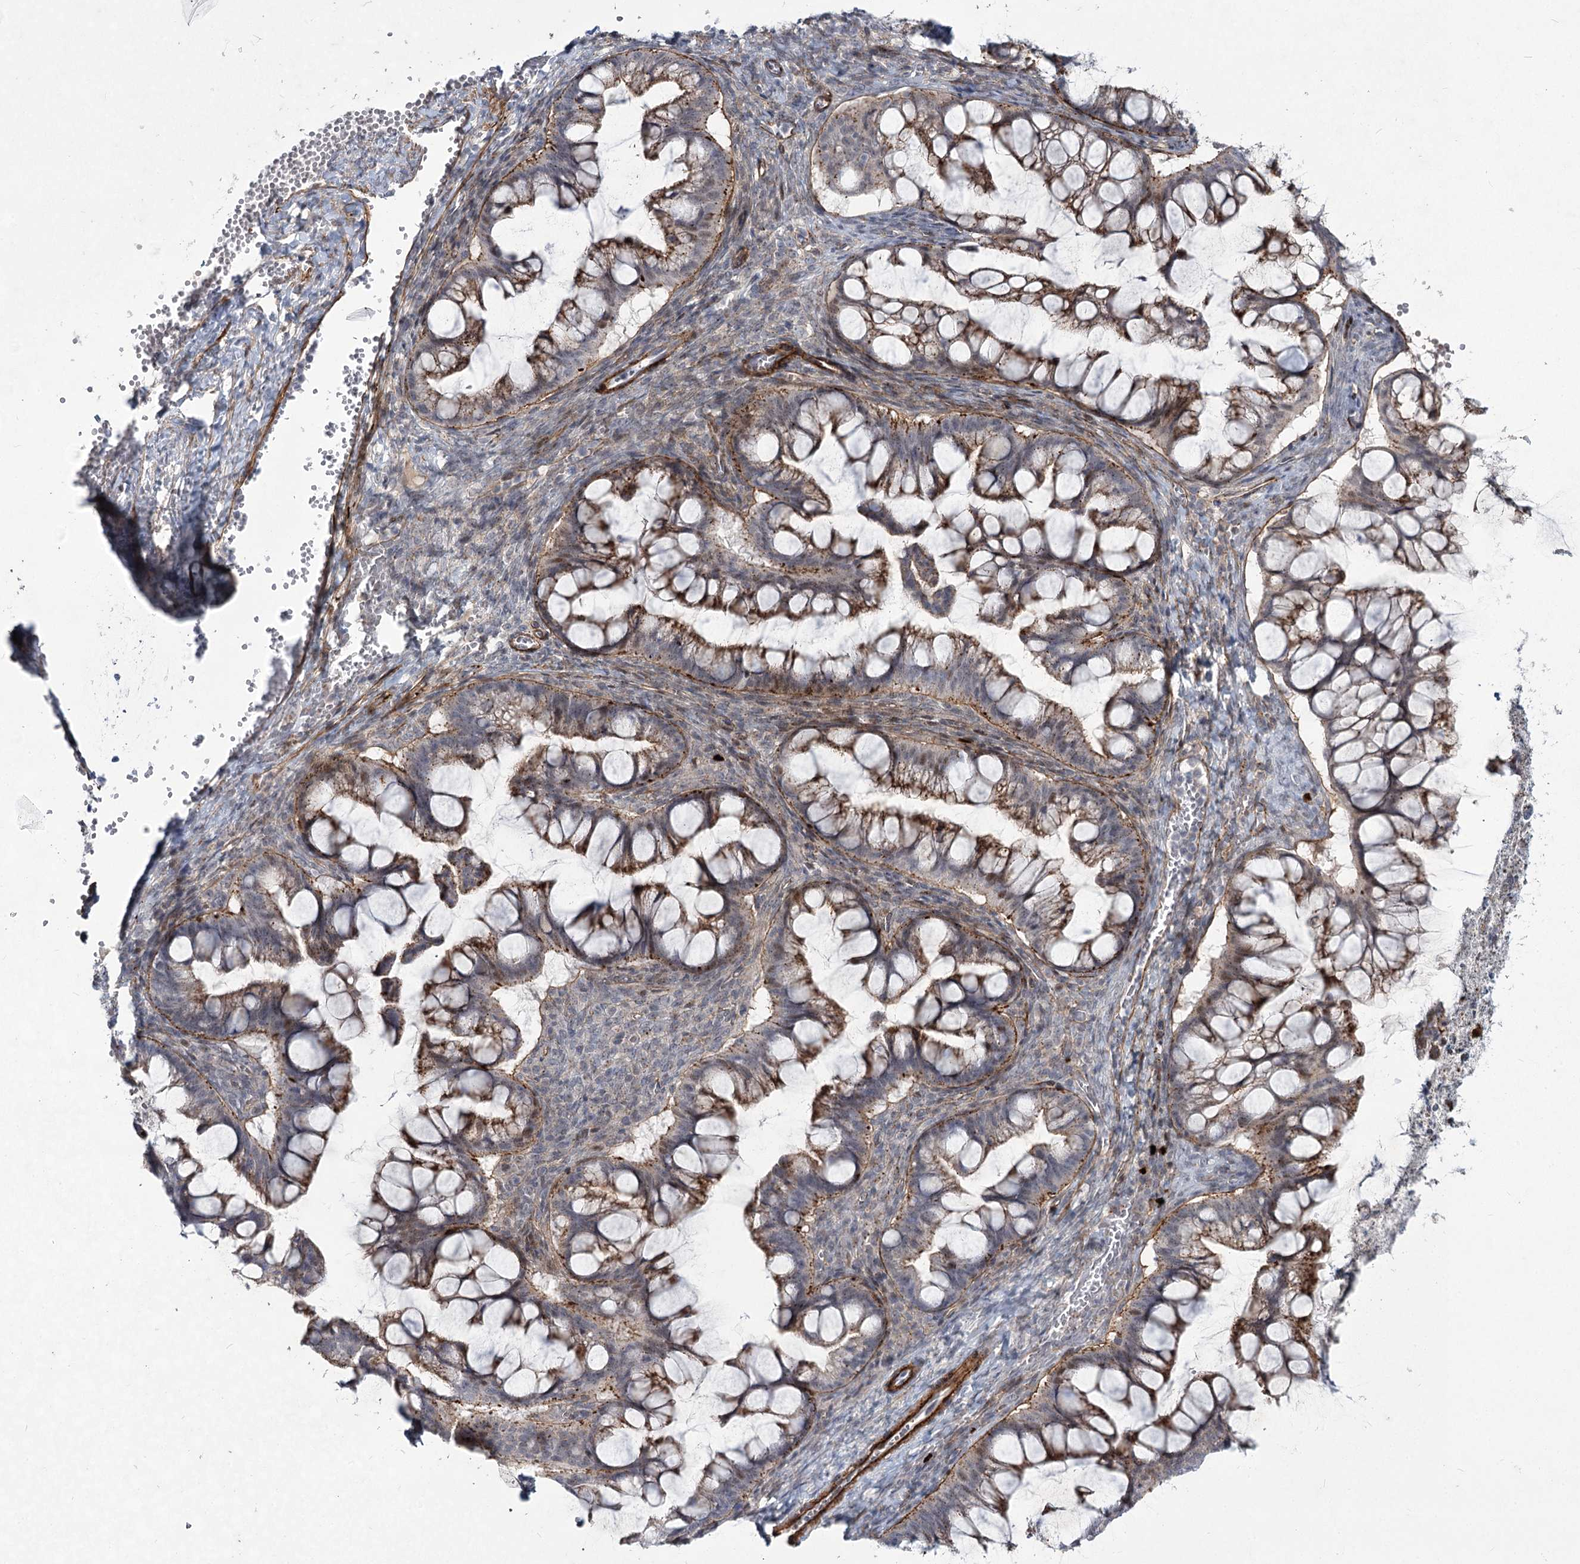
{"staining": {"intensity": "moderate", "quantity": ">75%", "location": "cytoplasmic/membranous"}, "tissue": "ovarian cancer", "cell_type": "Tumor cells", "image_type": "cancer", "snomed": [{"axis": "morphology", "description": "Cystadenocarcinoma, mucinous, NOS"}, {"axis": "topography", "description": "Ovary"}], "caption": "The histopathology image exhibits a brown stain indicating the presence of a protein in the cytoplasmic/membranous of tumor cells in ovarian cancer (mucinous cystadenocarcinoma).", "gene": "ATL2", "patient": {"sex": "female", "age": 73}}